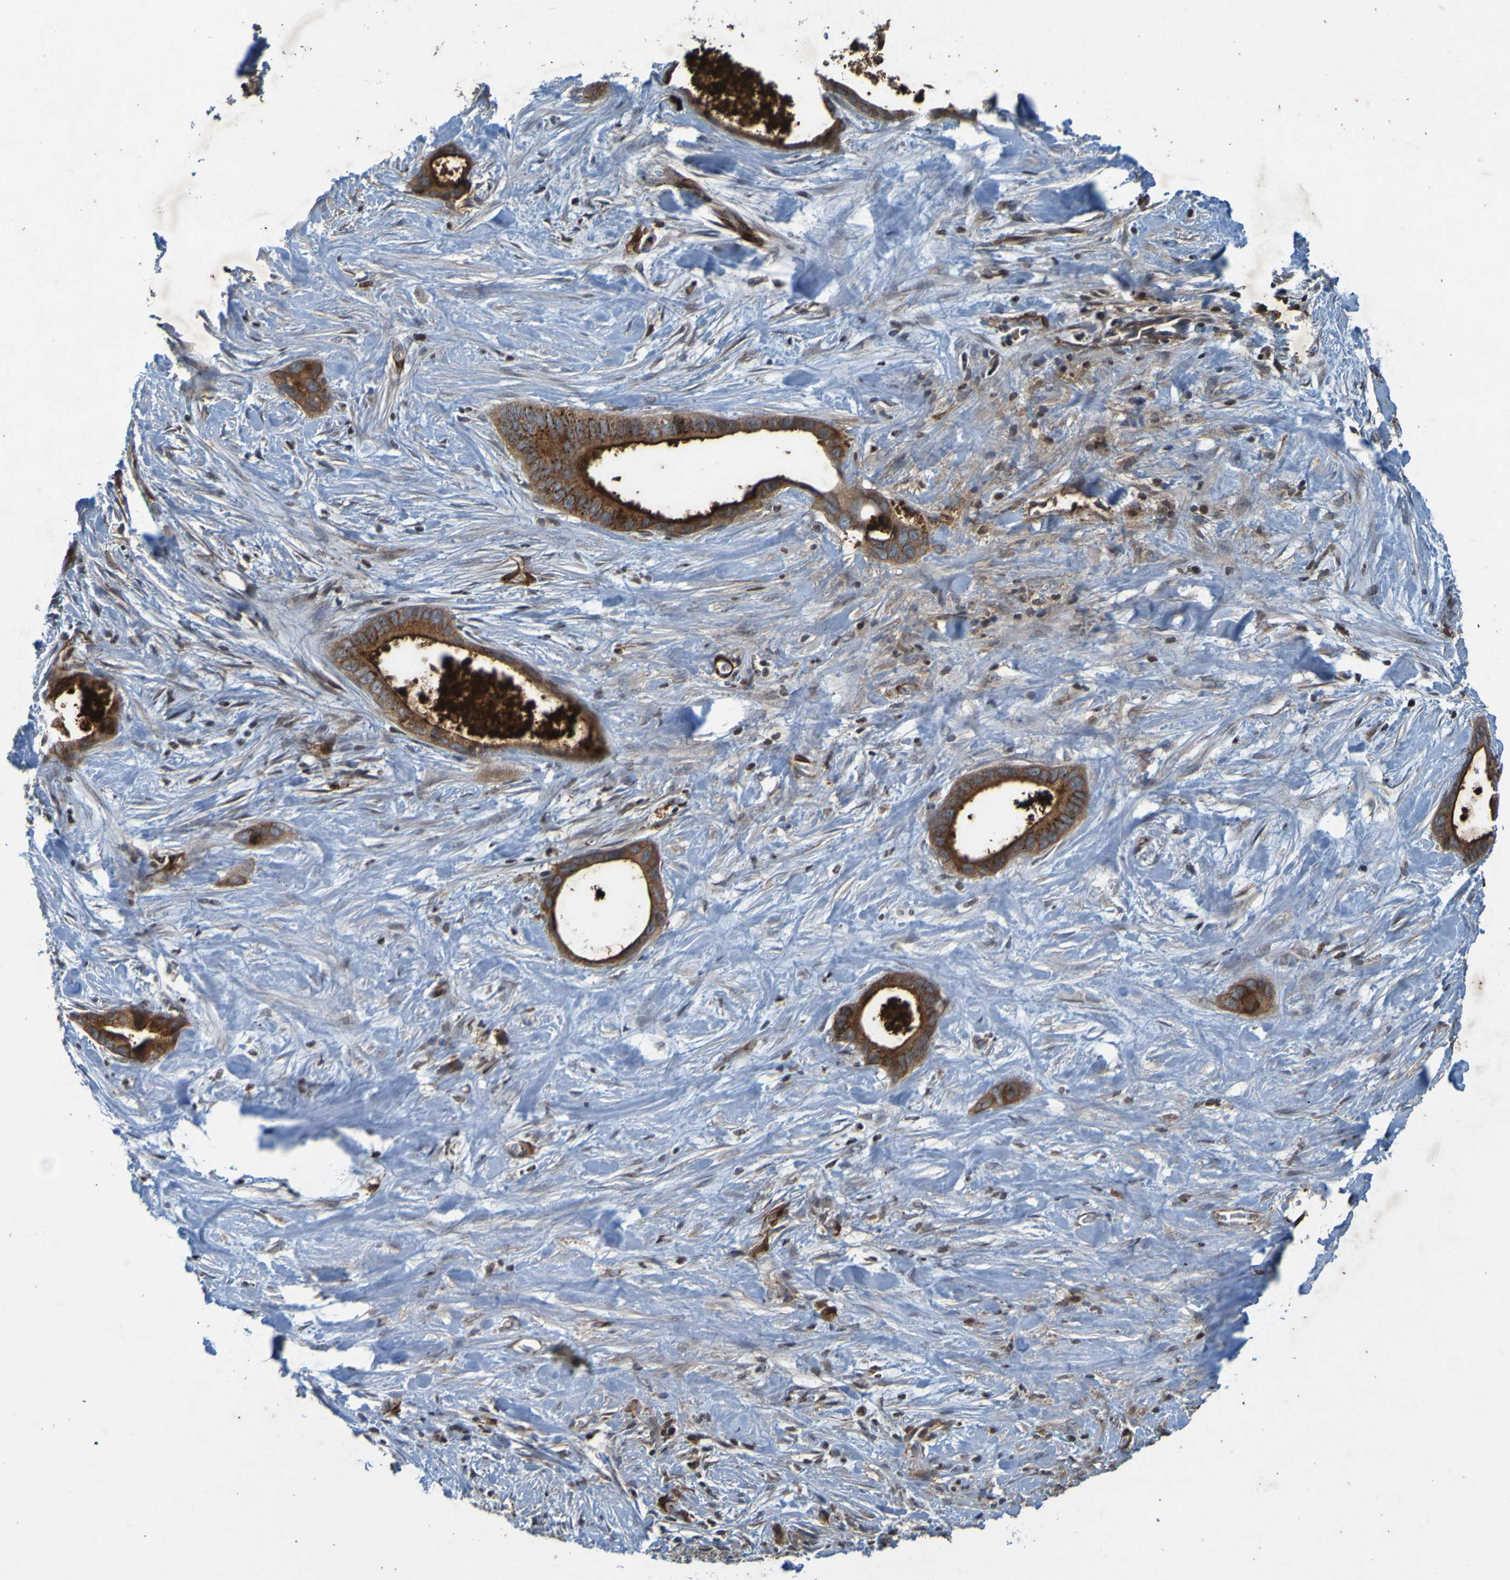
{"staining": {"intensity": "strong", "quantity": ">75%", "location": "cytoplasmic/membranous"}, "tissue": "liver cancer", "cell_type": "Tumor cells", "image_type": "cancer", "snomed": [{"axis": "morphology", "description": "Cholangiocarcinoma"}, {"axis": "topography", "description": "Liver"}], "caption": "Immunohistochemical staining of human liver cholangiocarcinoma demonstrates strong cytoplasmic/membranous protein positivity in about >75% of tumor cells. The staining is performed using DAB brown chromogen to label protein expression. The nuclei are counter-stained blue using hematoxylin.", "gene": "GUCY1A1", "patient": {"sex": "female", "age": 55}}